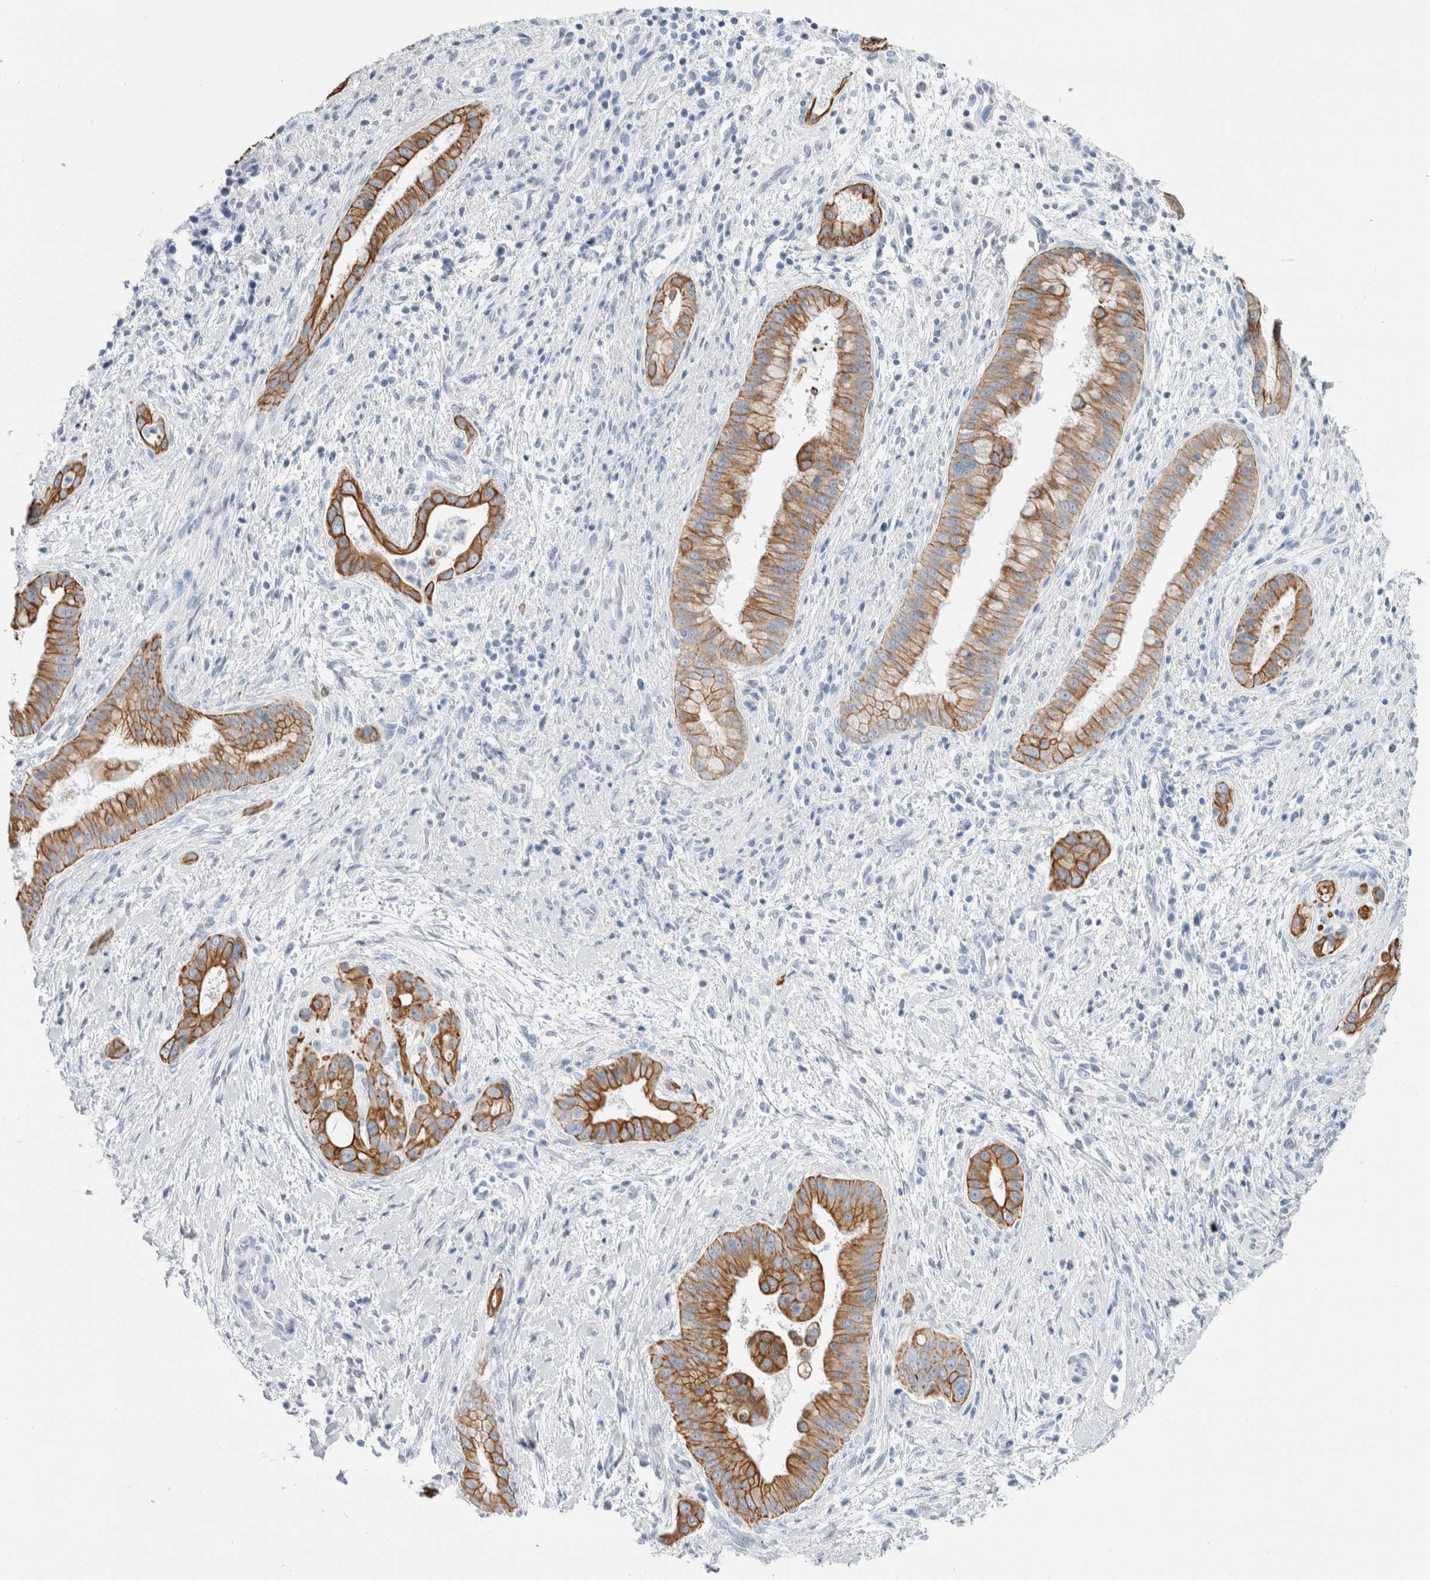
{"staining": {"intensity": "strong", "quantity": ">75%", "location": "cytoplasmic/membranous"}, "tissue": "liver cancer", "cell_type": "Tumor cells", "image_type": "cancer", "snomed": [{"axis": "morphology", "description": "Cholangiocarcinoma"}, {"axis": "topography", "description": "Liver"}], "caption": "Liver cancer stained with IHC displays strong cytoplasmic/membranous staining in approximately >75% of tumor cells.", "gene": "RPH3AL", "patient": {"sex": "female", "age": 54}}